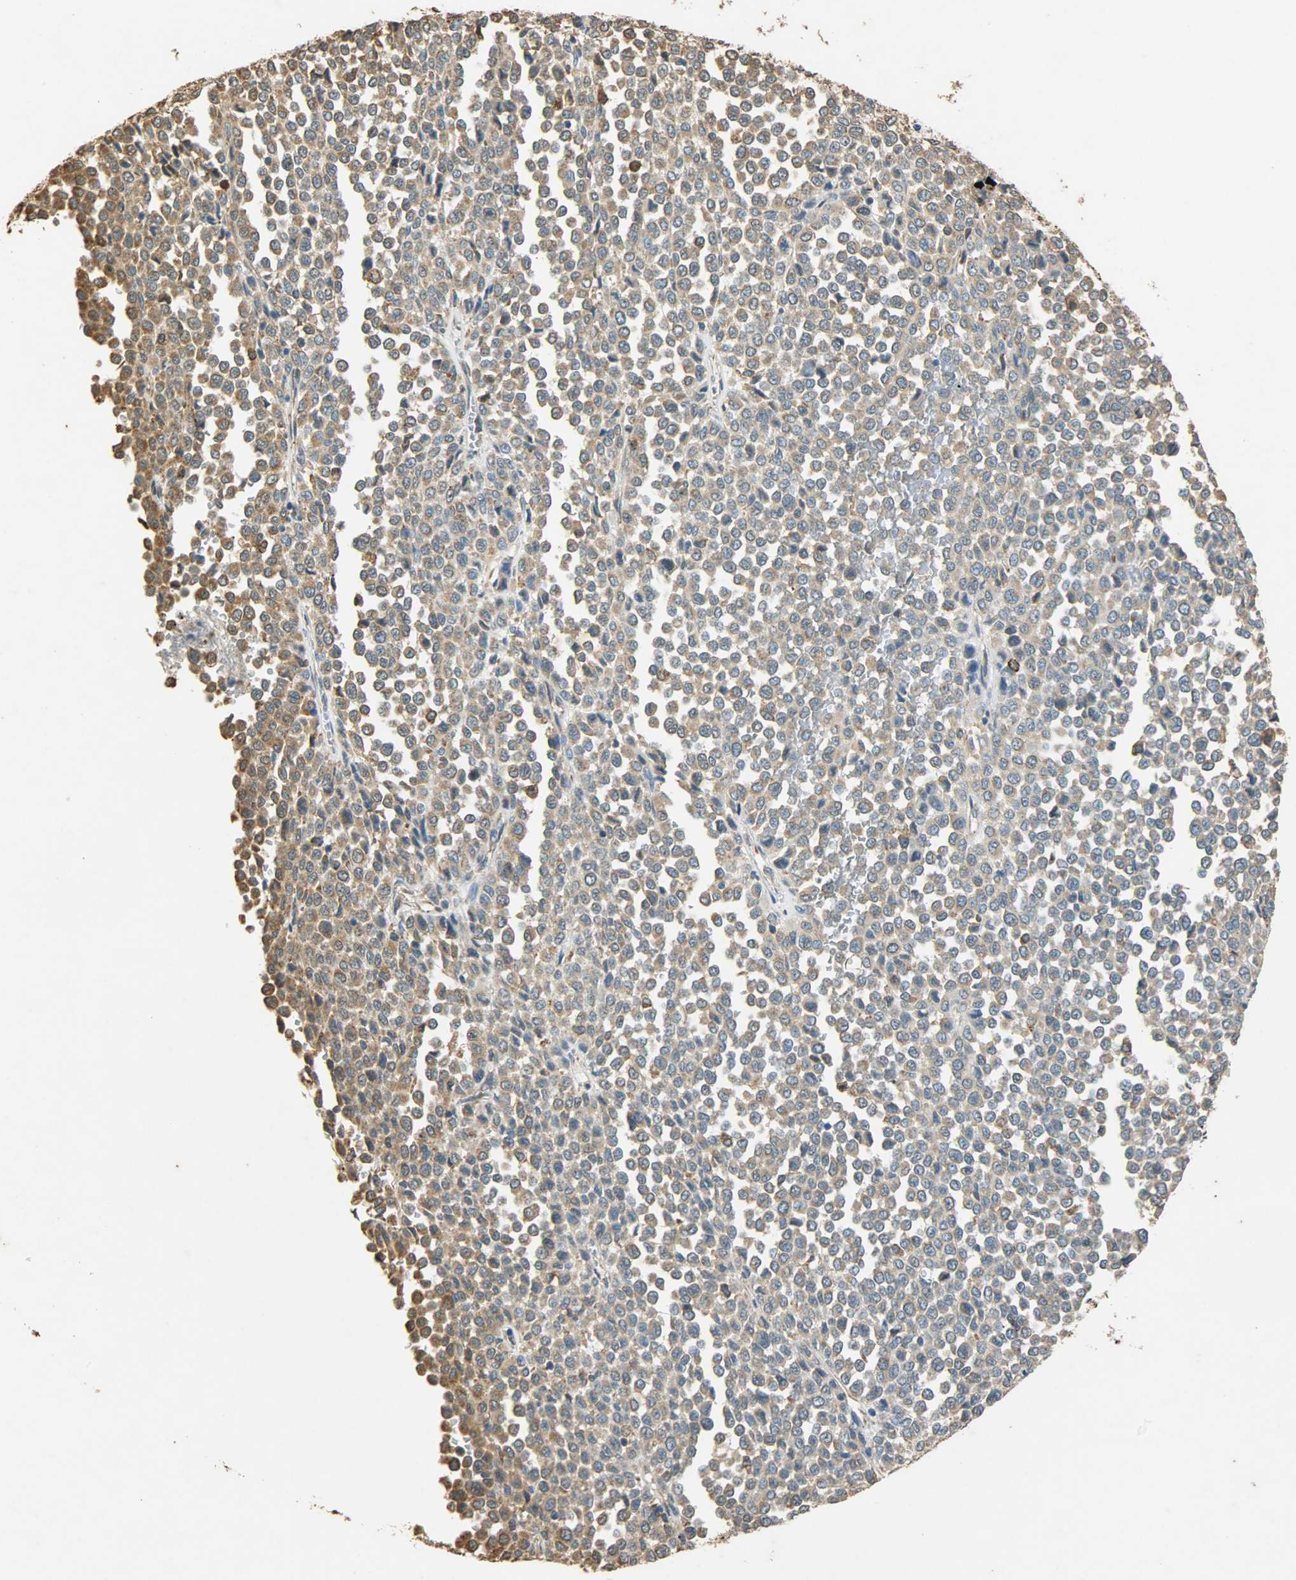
{"staining": {"intensity": "moderate", "quantity": ">75%", "location": "cytoplasmic/membranous"}, "tissue": "melanoma", "cell_type": "Tumor cells", "image_type": "cancer", "snomed": [{"axis": "morphology", "description": "Malignant melanoma, Metastatic site"}, {"axis": "topography", "description": "Pancreas"}], "caption": "Immunohistochemical staining of malignant melanoma (metastatic site) demonstrates medium levels of moderate cytoplasmic/membranous protein expression in approximately >75% of tumor cells.", "gene": "HSPA5", "patient": {"sex": "female", "age": 30}}